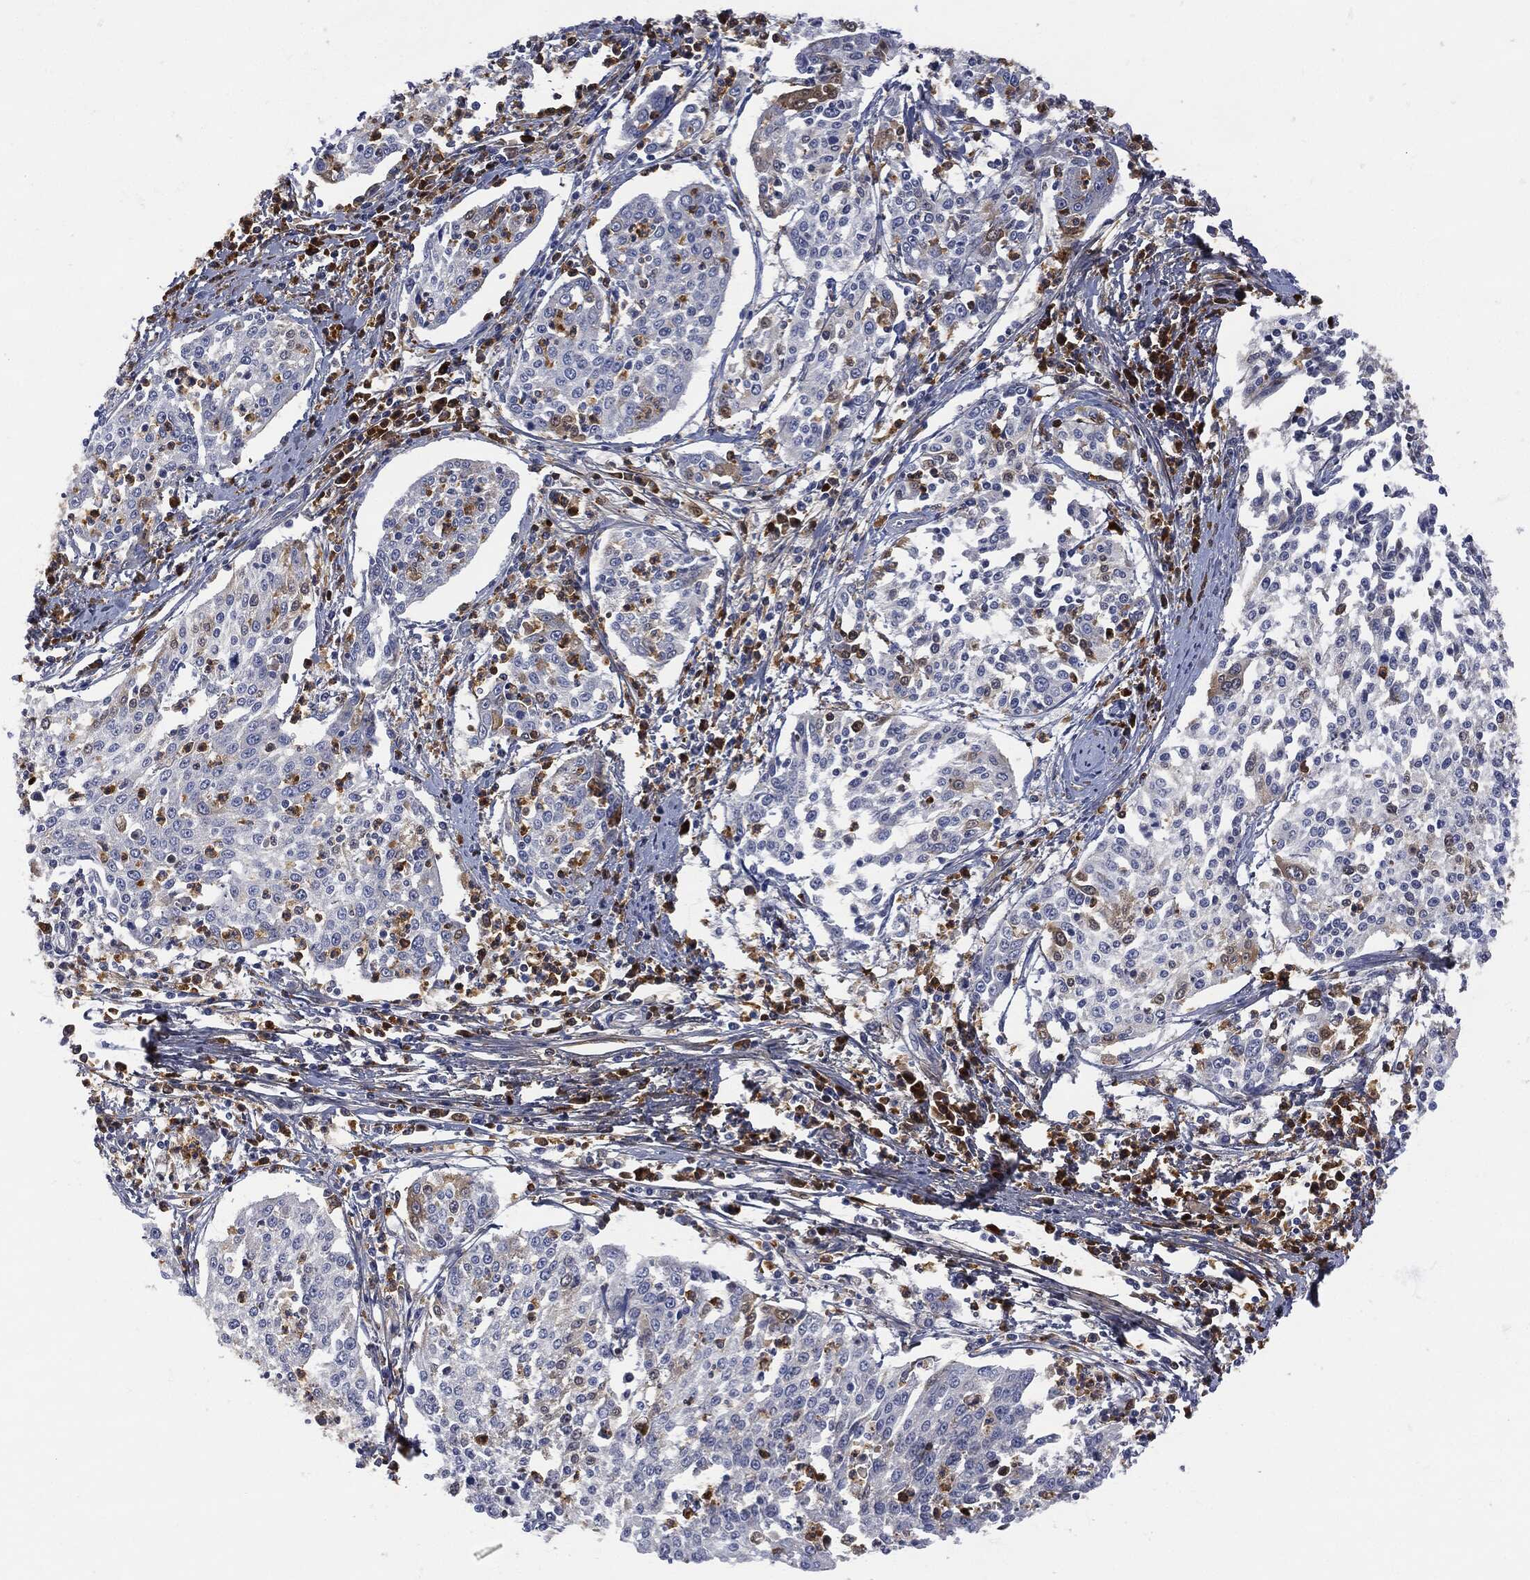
{"staining": {"intensity": "weak", "quantity": "25%-75%", "location": "cytoplasmic/membranous"}, "tissue": "cervical cancer", "cell_type": "Tumor cells", "image_type": "cancer", "snomed": [{"axis": "morphology", "description": "Squamous cell carcinoma, NOS"}, {"axis": "topography", "description": "Cervix"}], "caption": "Weak cytoplasmic/membranous protein staining is seen in approximately 25%-75% of tumor cells in squamous cell carcinoma (cervical).", "gene": "BTK", "patient": {"sex": "female", "age": 41}}